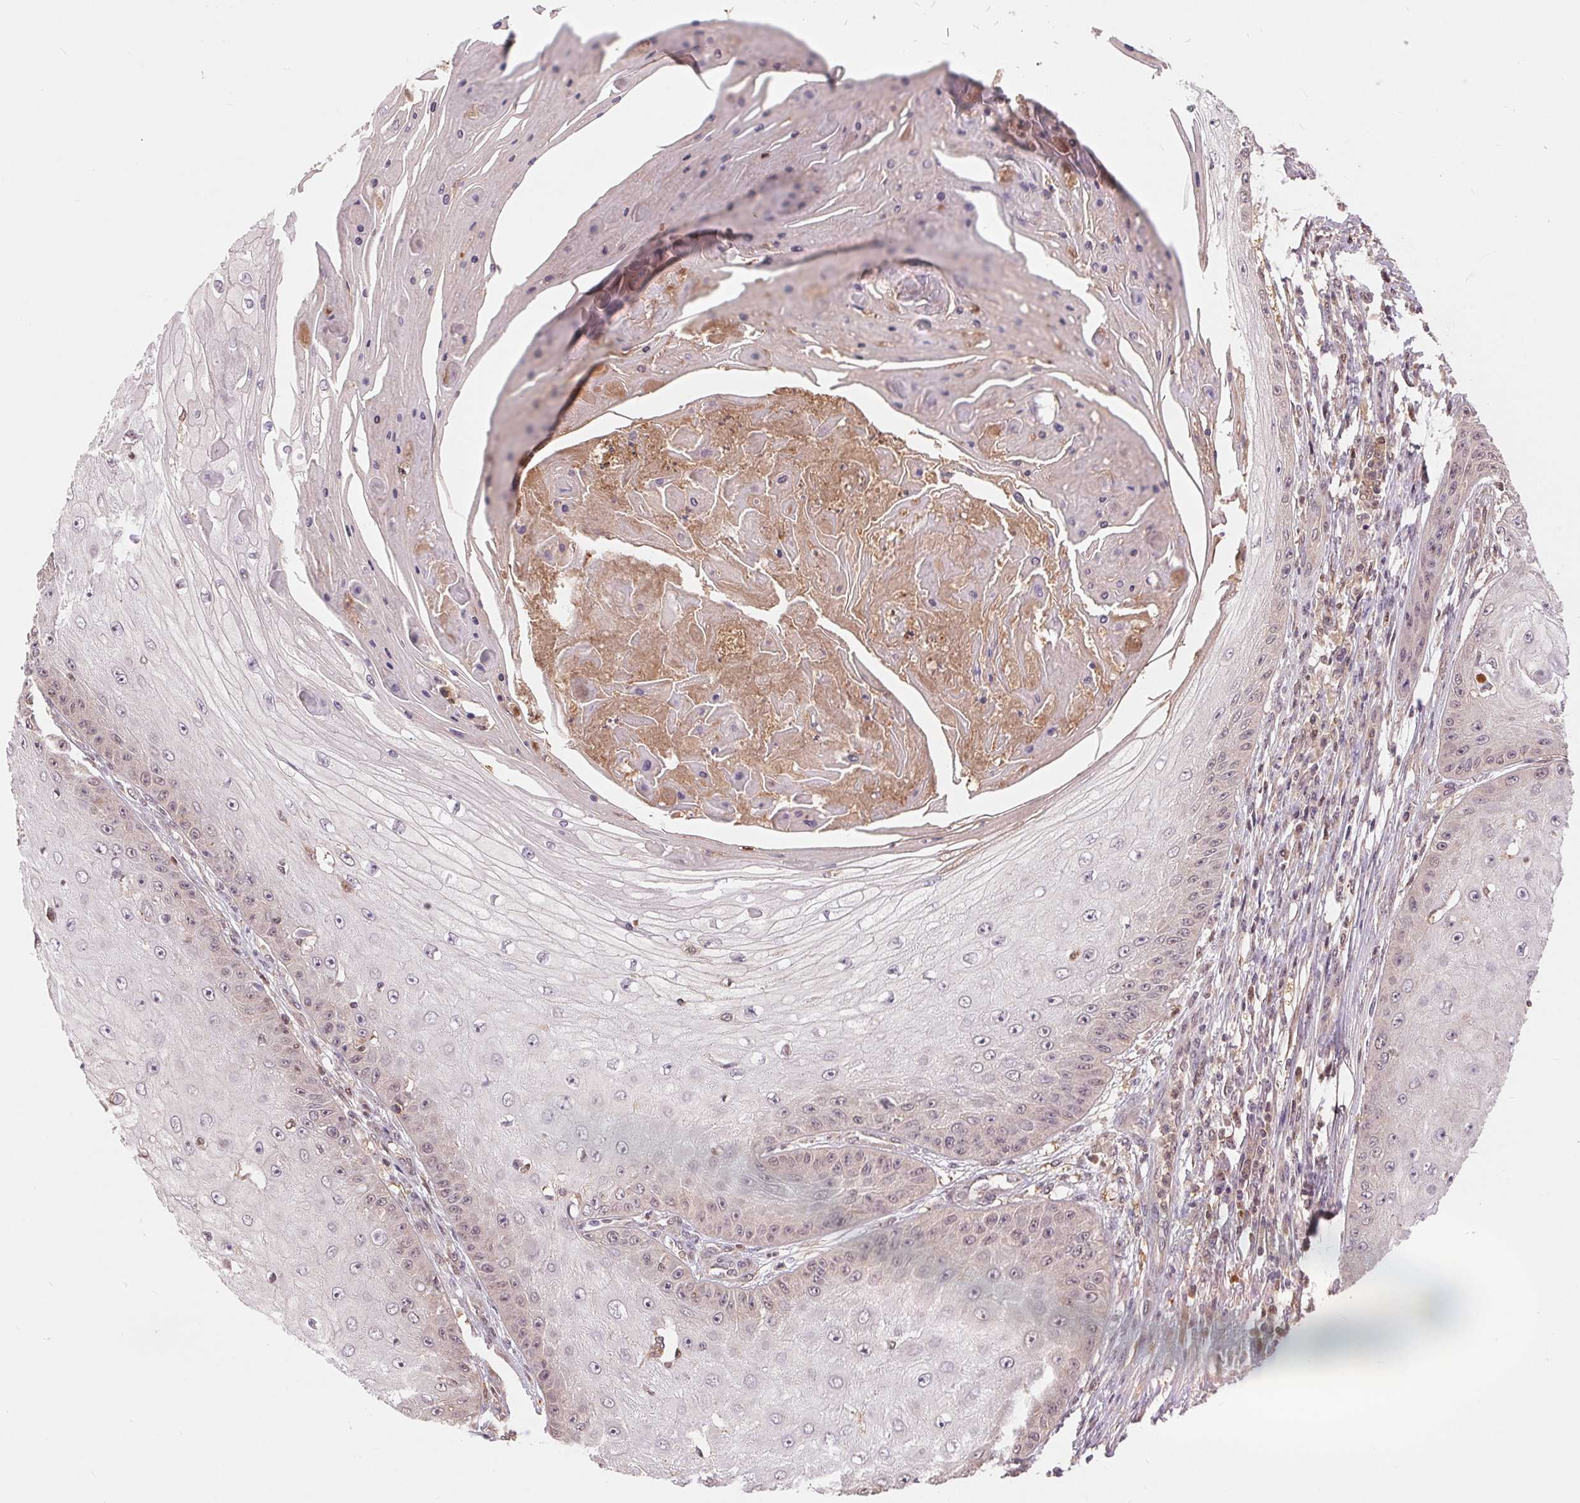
{"staining": {"intensity": "weak", "quantity": "<25%", "location": "nuclear"}, "tissue": "skin cancer", "cell_type": "Tumor cells", "image_type": "cancer", "snomed": [{"axis": "morphology", "description": "Squamous cell carcinoma, NOS"}, {"axis": "topography", "description": "Skin"}], "caption": "Tumor cells are negative for protein expression in human skin squamous cell carcinoma. (Immunohistochemistry, brightfield microscopy, high magnification).", "gene": "TMEM273", "patient": {"sex": "male", "age": 70}}